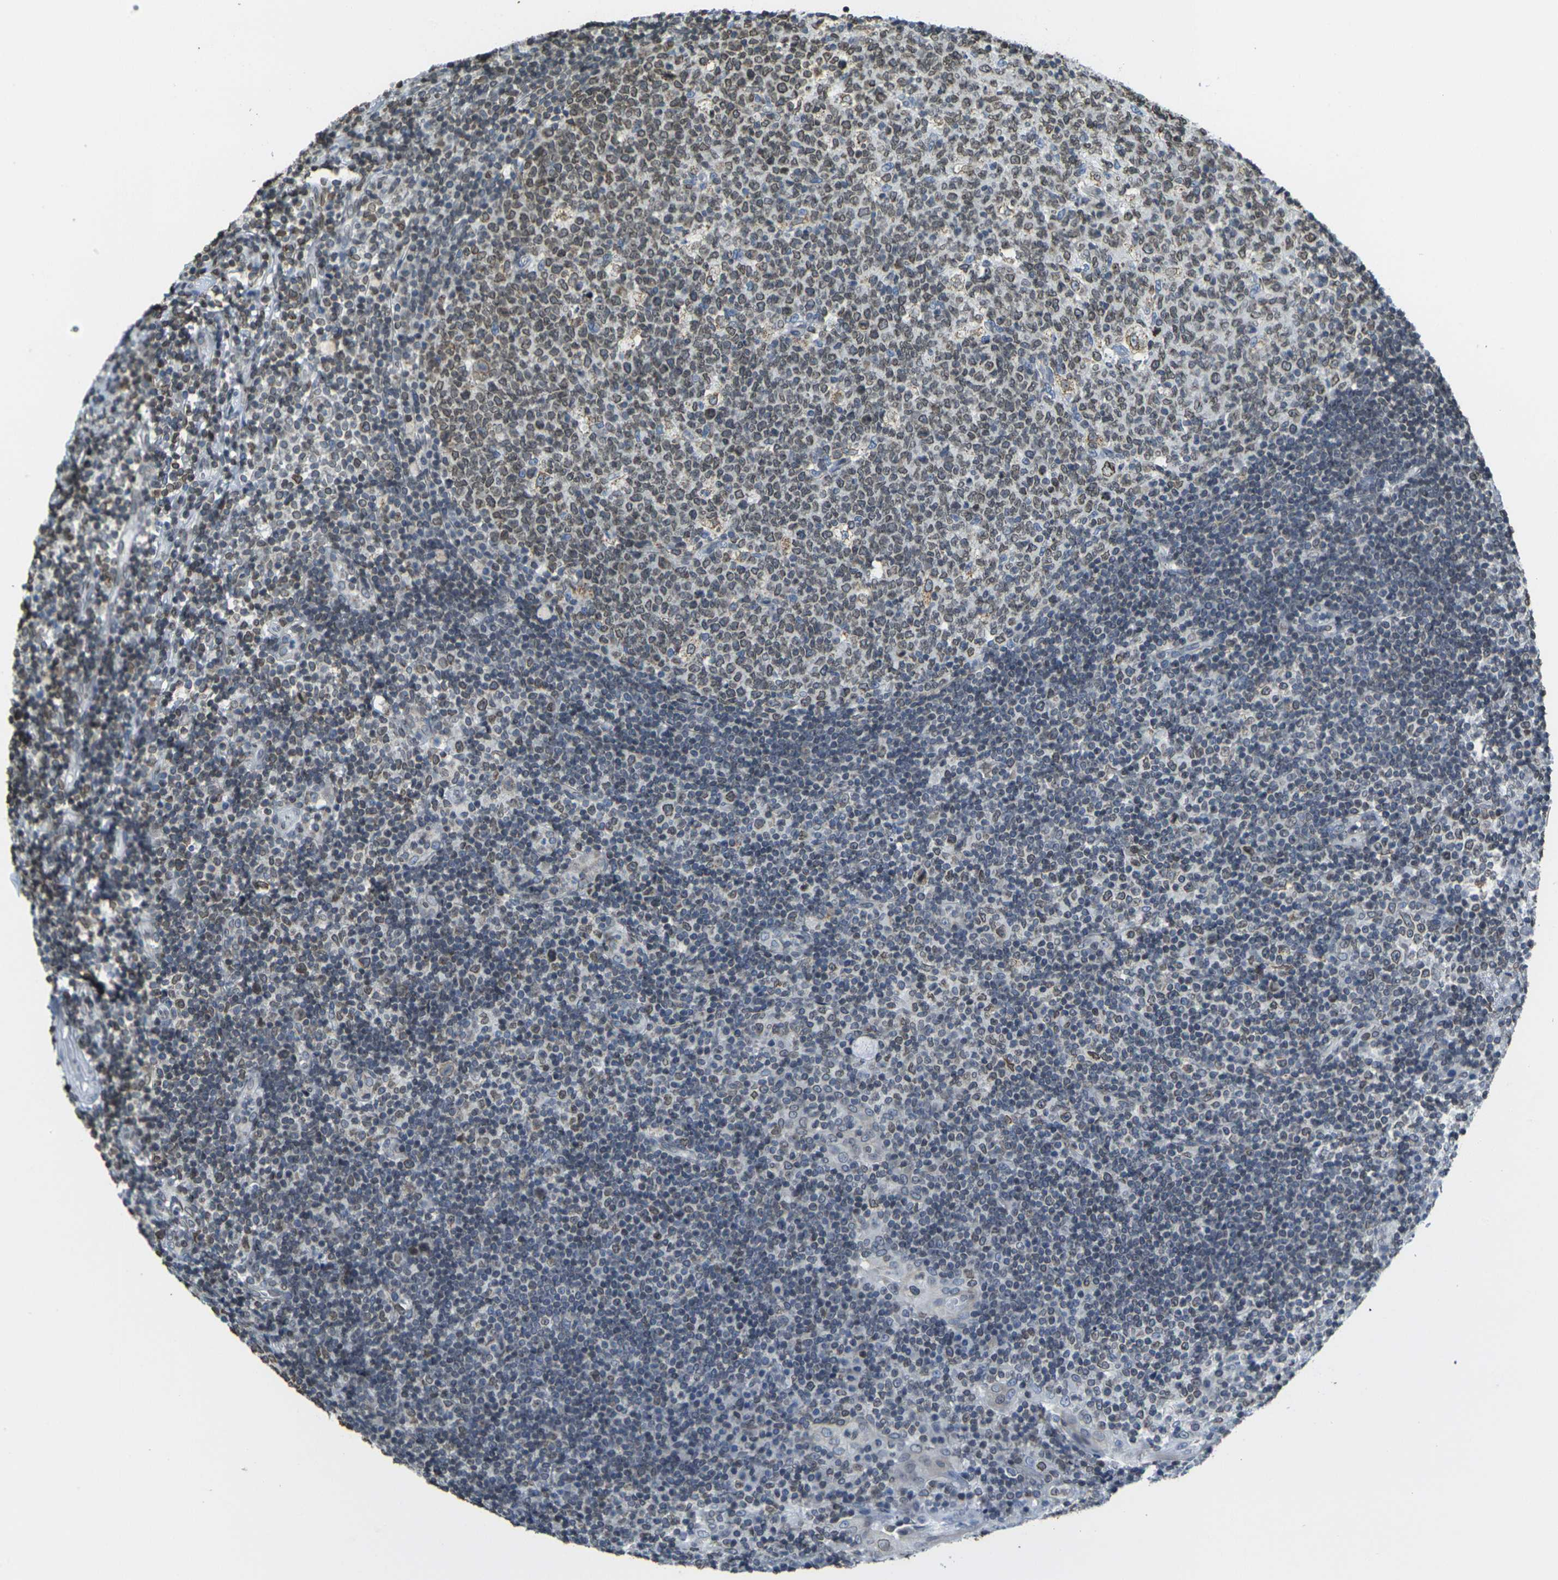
{"staining": {"intensity": "moderate", "quantity": ">75%", "location": "cytoplasmic/membranous,nuclear"}, "tissue": "tonsil", "cell_type": "Germinal center cells", "image_type": "normal", "snomed": [{"axis": "morphology", "description": "Normal tissue, NOS"}, {"axis": "topography", "description": "Tonsil"}], "caption": "High-power microscopy captured an IHC image of benign tonsil, revealing moderate cytoplasmic/membranous,nuclear staining in about >75% of germinal center cells. (Stains: DAB in brown, nuclei in blue, Microscopy: brightfield microscopy at high magnification).", "gene": "BRDT", "patient": {"sex": "female", "age": 40}}